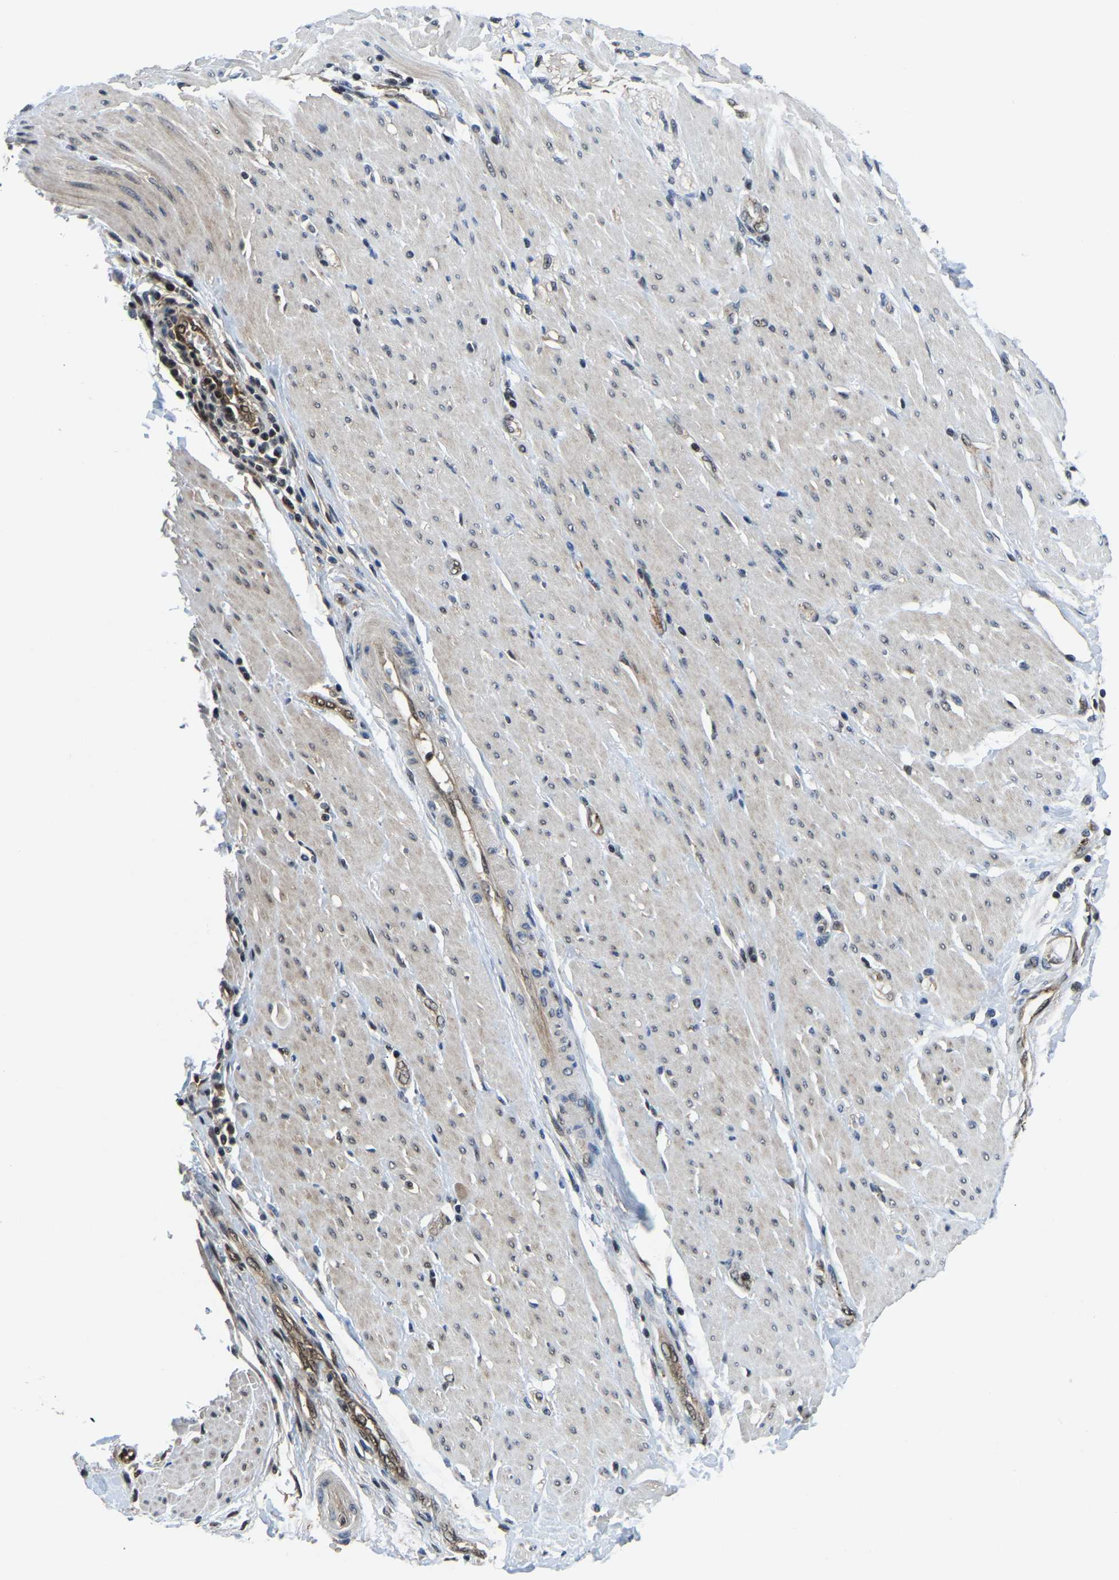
{"staining": {"intensity": "weak", "quantity": "25%-75%", "location": "cytoplasmic/membranous"}, "tissue": "adipose tissue", "cell_type": "Adipocytes", "image_type": "normal", "snomed": [{"axis": "morphology", "description": "Normal tissue, NOS"}, {"axis": "morphology", "description": "Adenocarcinoma, NOS"}, {"axis": "topography", "description": "Duodenum"}, {"axis": "topography", "description": "Peripheral nerve tissue"}], "caption": "Protein expression analysis of unremarkable human adipose tissue reveals weak cytoplasmic/membranous positivity in approximately 25%-75% of adipocytes. Immunohistochemistry stains the protein in brown and the nuclei are stained blue.", "gene": "DFFA", "patient": {"sex": "female", "age": 60}}